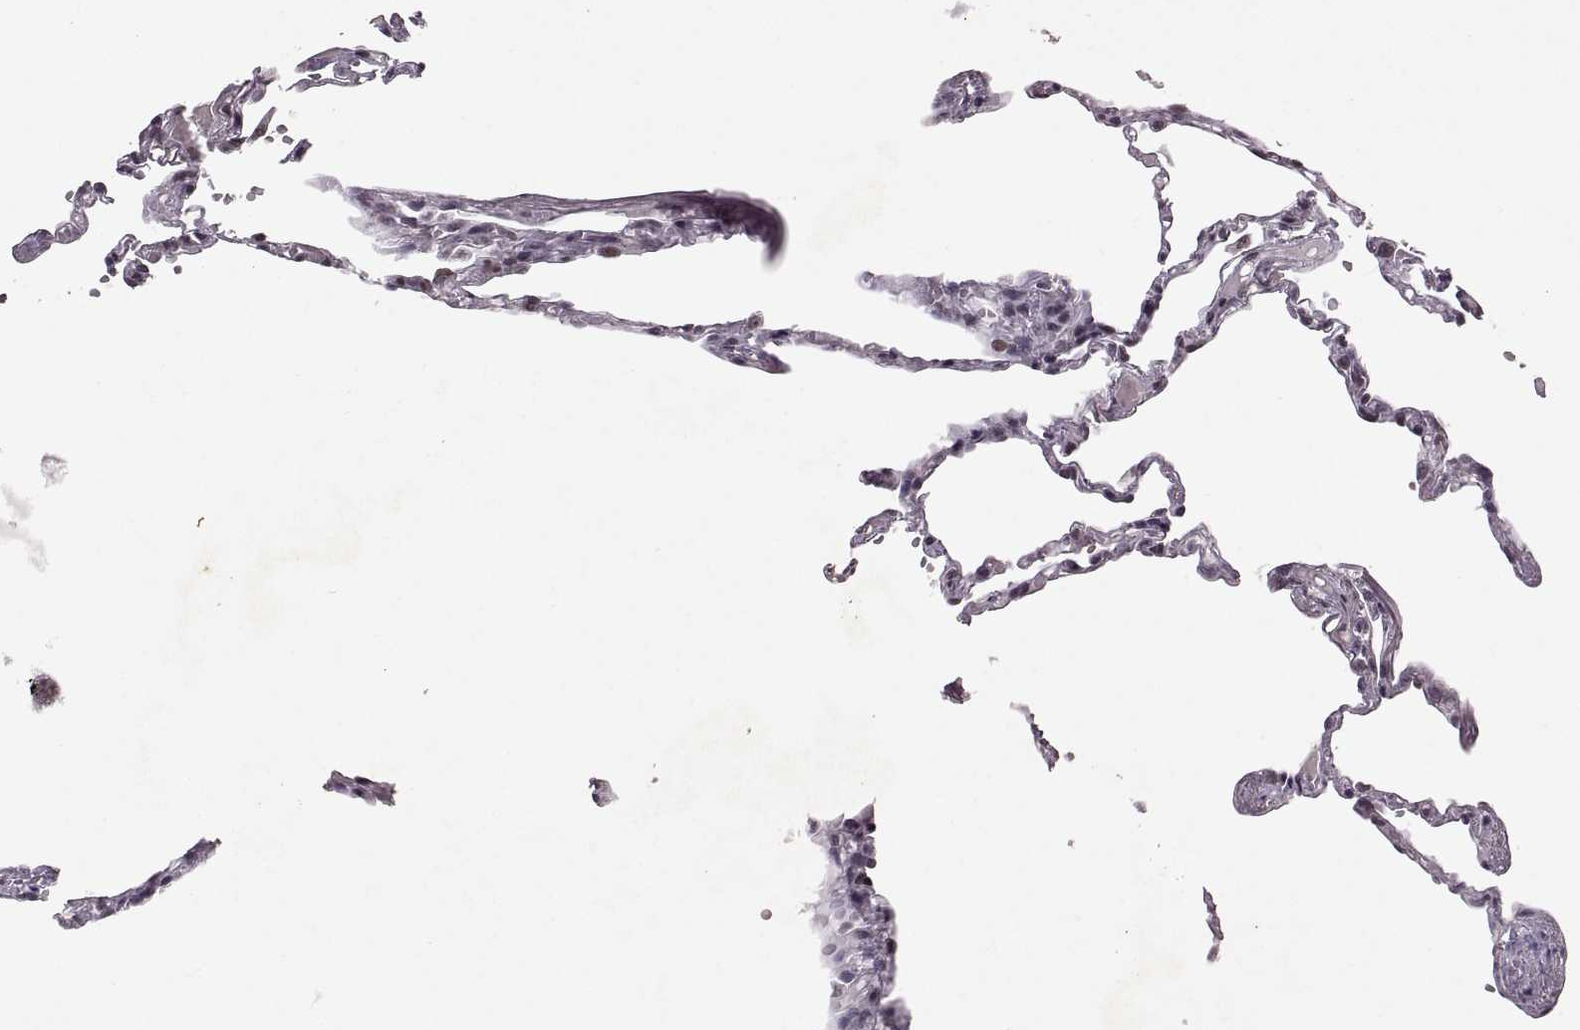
{"staining": {"intensity": "strong", "quantity": ">75%", "location": "nuclear"}, "tissue": "lung", "cell_type": "Alveolar cells", "image_type": "normal", "snomed": [{"axis": "morphology", "description": "Normal tissue, NOS"}, {"axis": "topography", "description": "Lung"}], "caption": "Approximately >75% of alveolar cells in benign lung reveal strong nuclear protein expression as visualized by brown immunohistochemical staining.", "gene": "MT1E", "patient": {"sex": "male", "age": 78}}